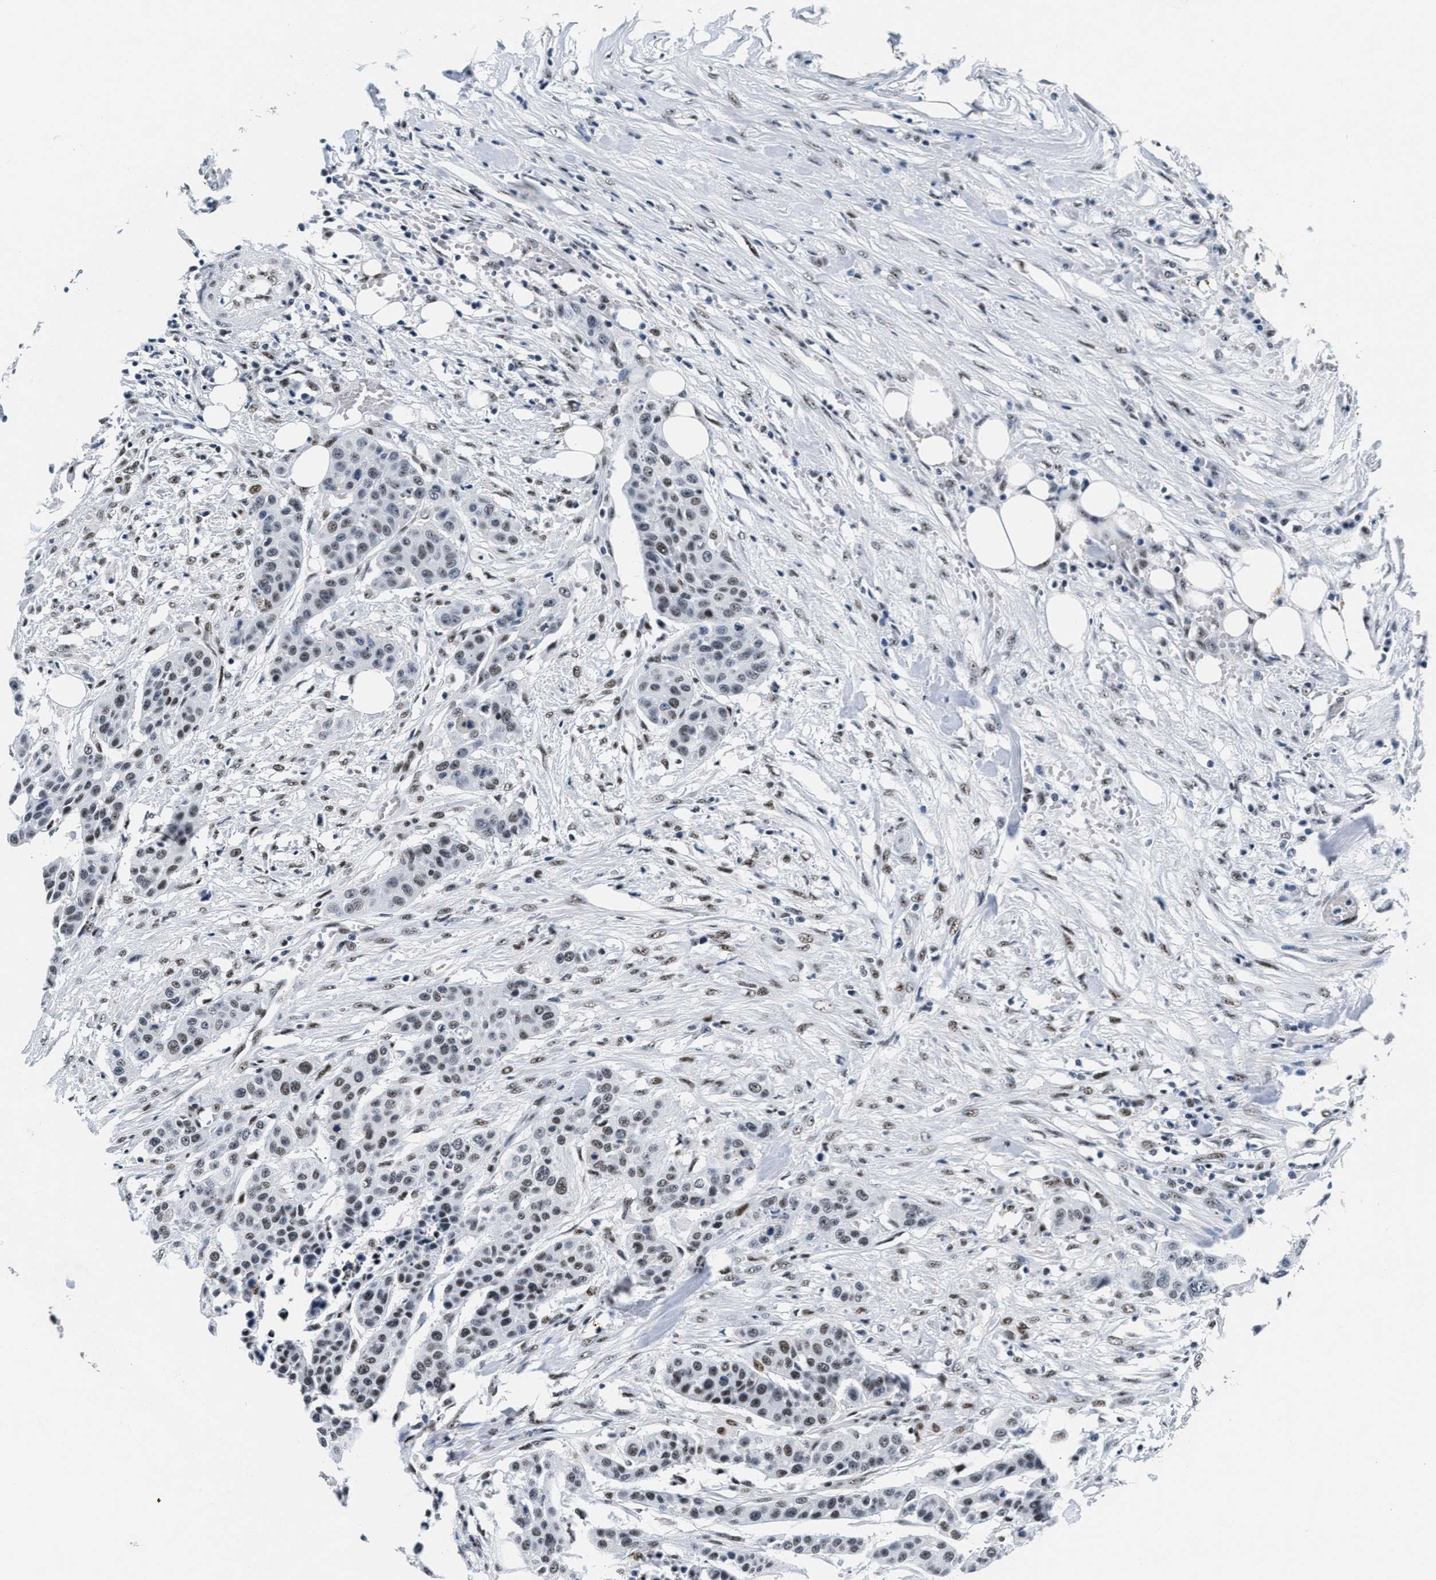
{"staining": {"intensity": "weak", "quantity": "25%-75%", "location": "nuclear"}, "tissue": "urothelial cancer", "cell_type": "Tumor cells", "image_type": "cancer", "snomed": [{"axis": "morphology", "description": "Urothelial carcinoma, High grade"}, {"axis": "topography", "description": "Urinary bladder"}], "caption": "A brown stain shows weak nuclear positivity of a protein in urothelial carcinoma (high-grade) tumor cells.", "gene": "RAD50", "patient": {"sex": "male", "age": 74}}